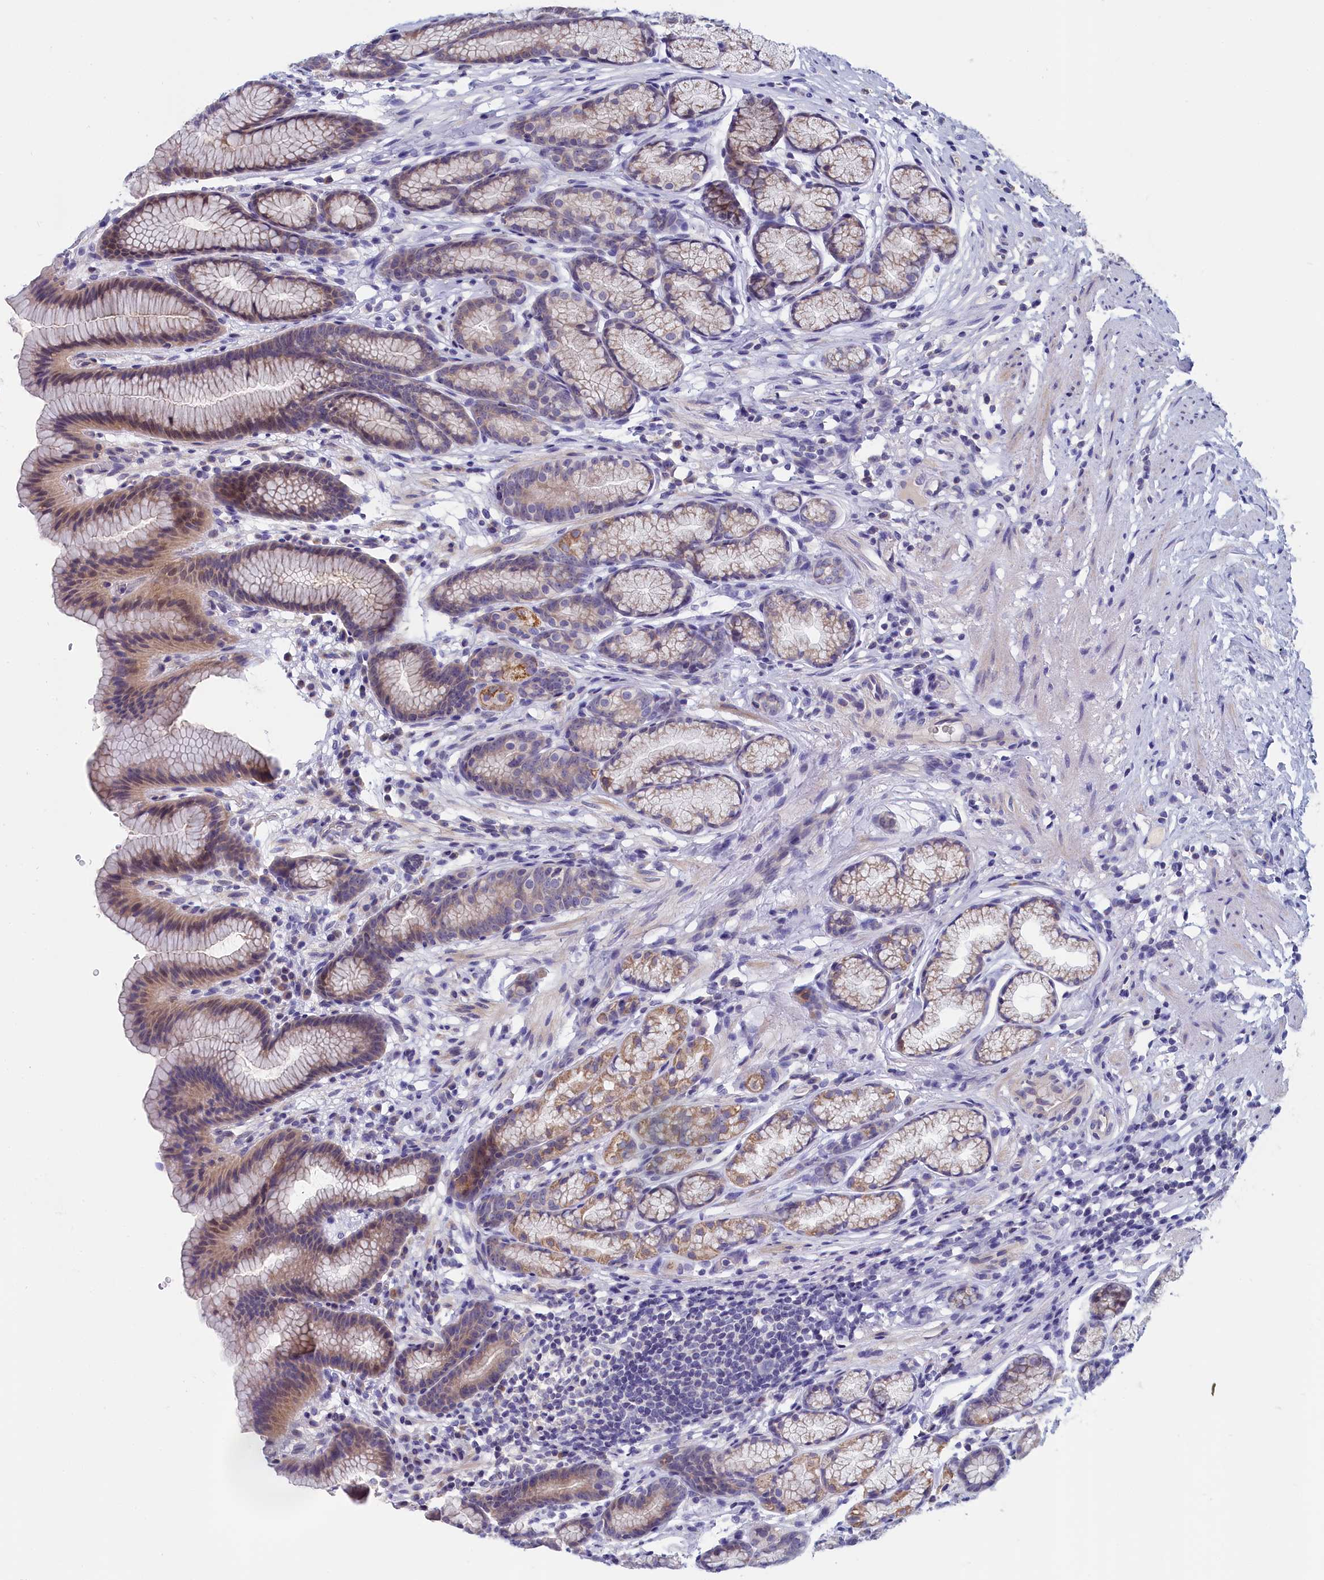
{"staining": {"intensity": "moderate", "quantity": "25%-75%", "location": "cytoplasmic/membranous"}, "tissue": "stomach", "cell_type": "Glandular cells", "image_type": "normal", "snomed": [{"axis": "morphology", "description": "Normal tissue, NOS"}, {"axis": "topography", "description": "Stomach"}], "caption": "Benign stomach shows moderate cytoplasmic/membranous staining in approximately 25%-75% of glandular cells.", "gene": "EPB41L4B", "patient": {"sex": "male", "age": 42}}